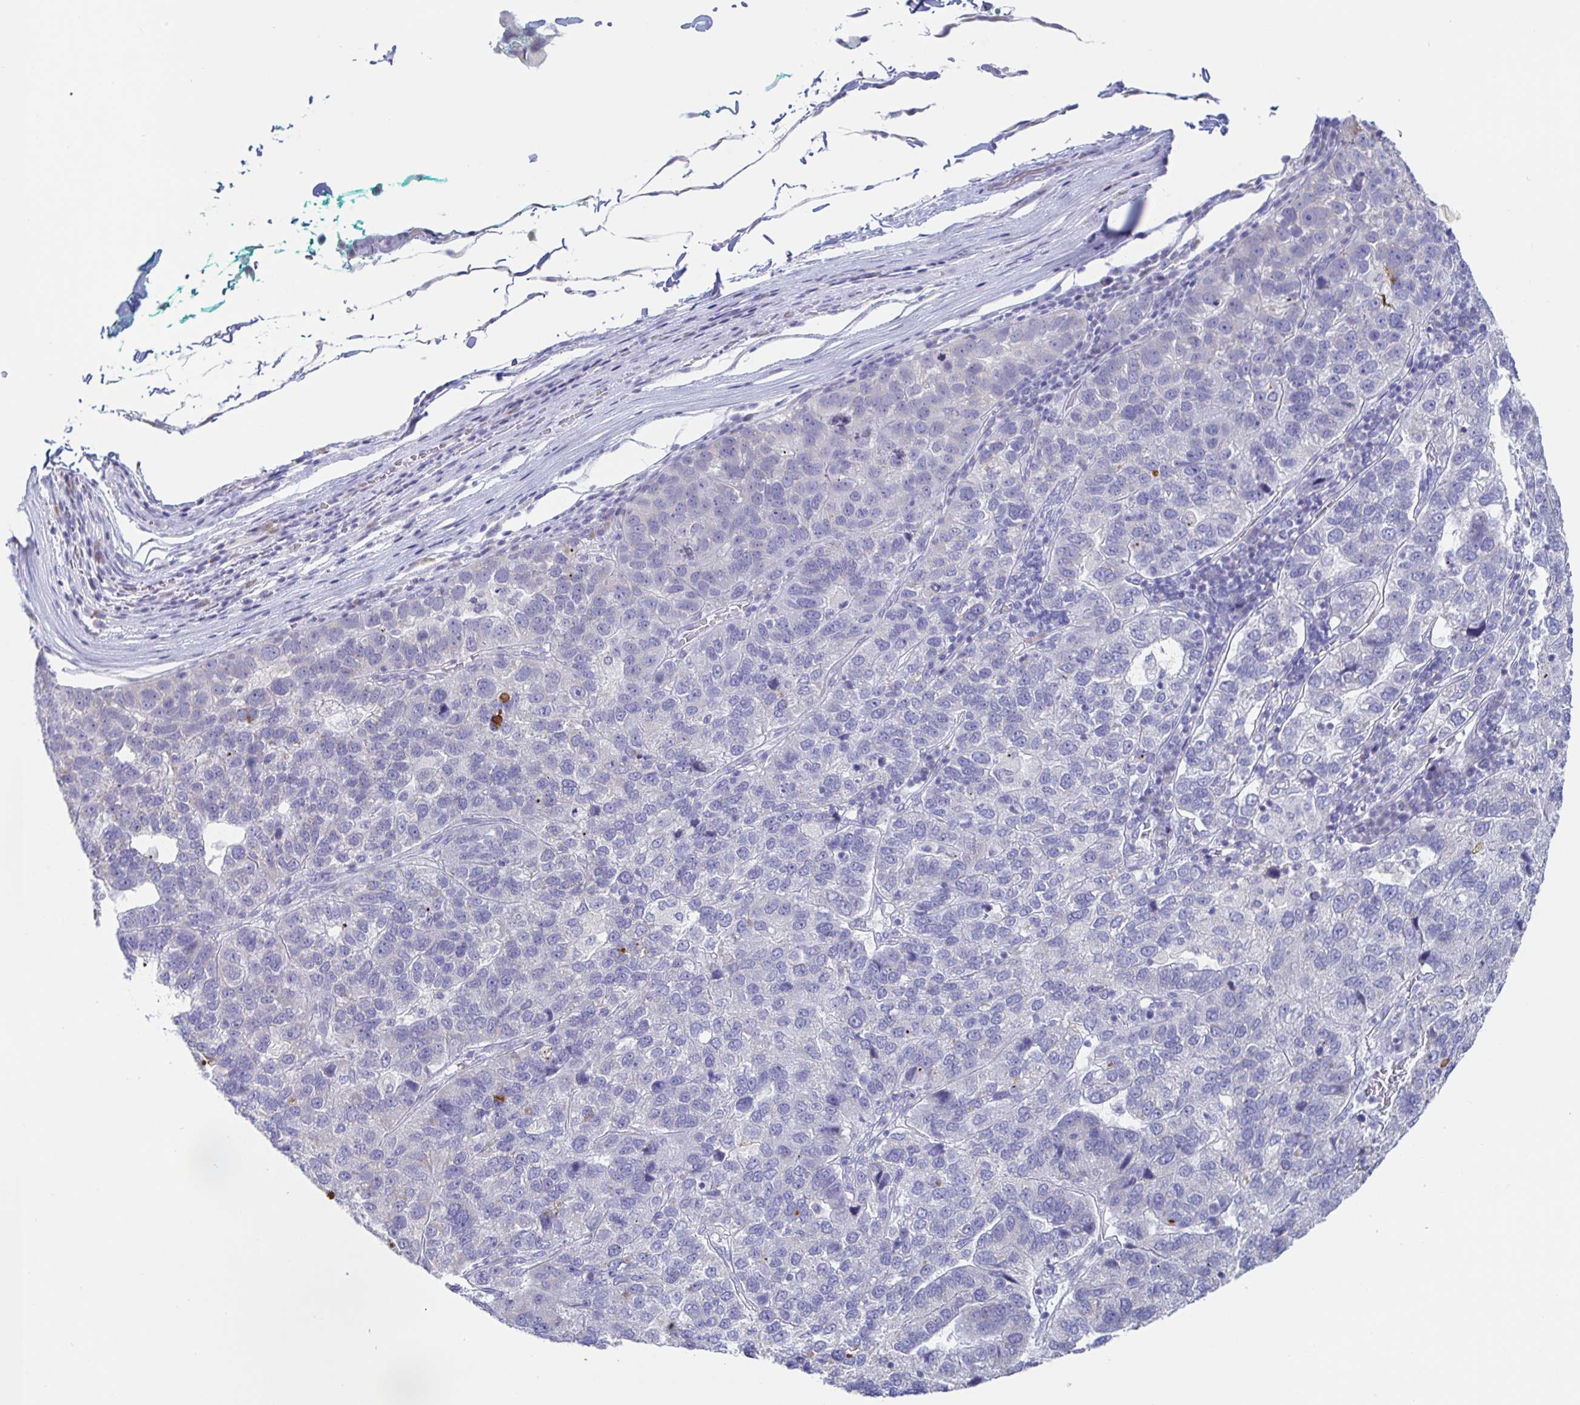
{"staining": {"intensity": "negative", "quantity": "none", "location": "none"}, "tissue": "pancreatic cancer", "cell_type": "Tumor cells", "image_type": "cancer", "snomed": [{"axis": "morphology", "description": "Adenocarcinoma, NOS"}, {"axis": "topography", "description": "Pancreas"}], "caption": "Immunohistochemical staining of human pancreatic cancer (adenocarcinoma) reveals no significant positivity in tumor cells.", "gene": "SIAH3", "patient": {"sex": "female", "age": 61}}